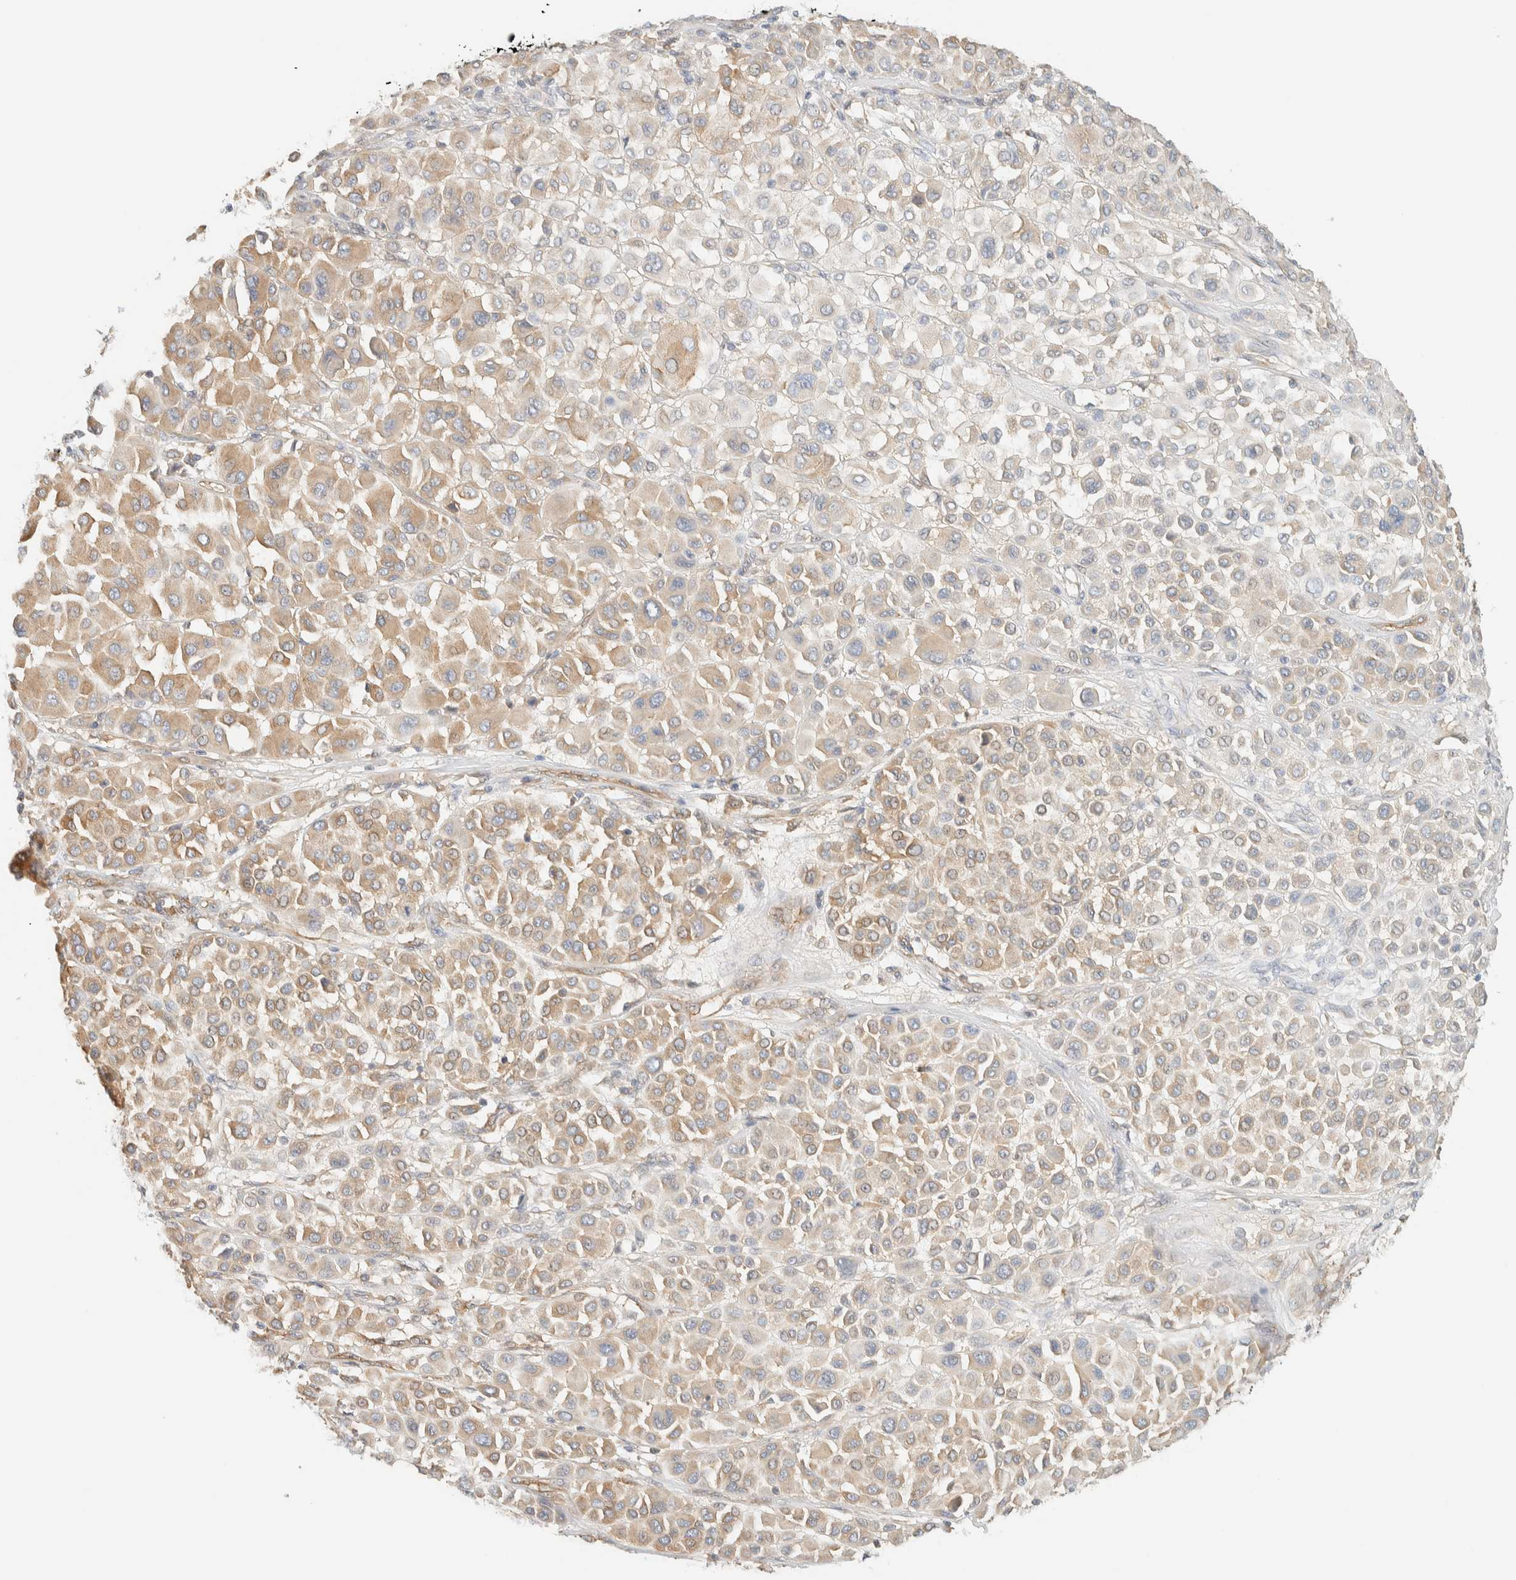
{"staining": {"intensity": "weak", "quantity": "25%-75%", "location": "cytoplasmic/membranous"}, "tissue": "melanoma", "cell_type": "Tumor cells", "image_type": "cancer", "snomed": [{"axis": "morphology", "description": "Malignant melanoma, Metastatic site"}, {"axis": "topography", "description": "Soft tissue"}], "caption": "Human malignant melanoma (metastatic site) stained for a protein (brown) displays weak cytoplasmic/membranous positive staining in approximately 25%-75% of tumor cells.", "gene": "LIMA1", "patient": {"sex": "male", "age": 41}}